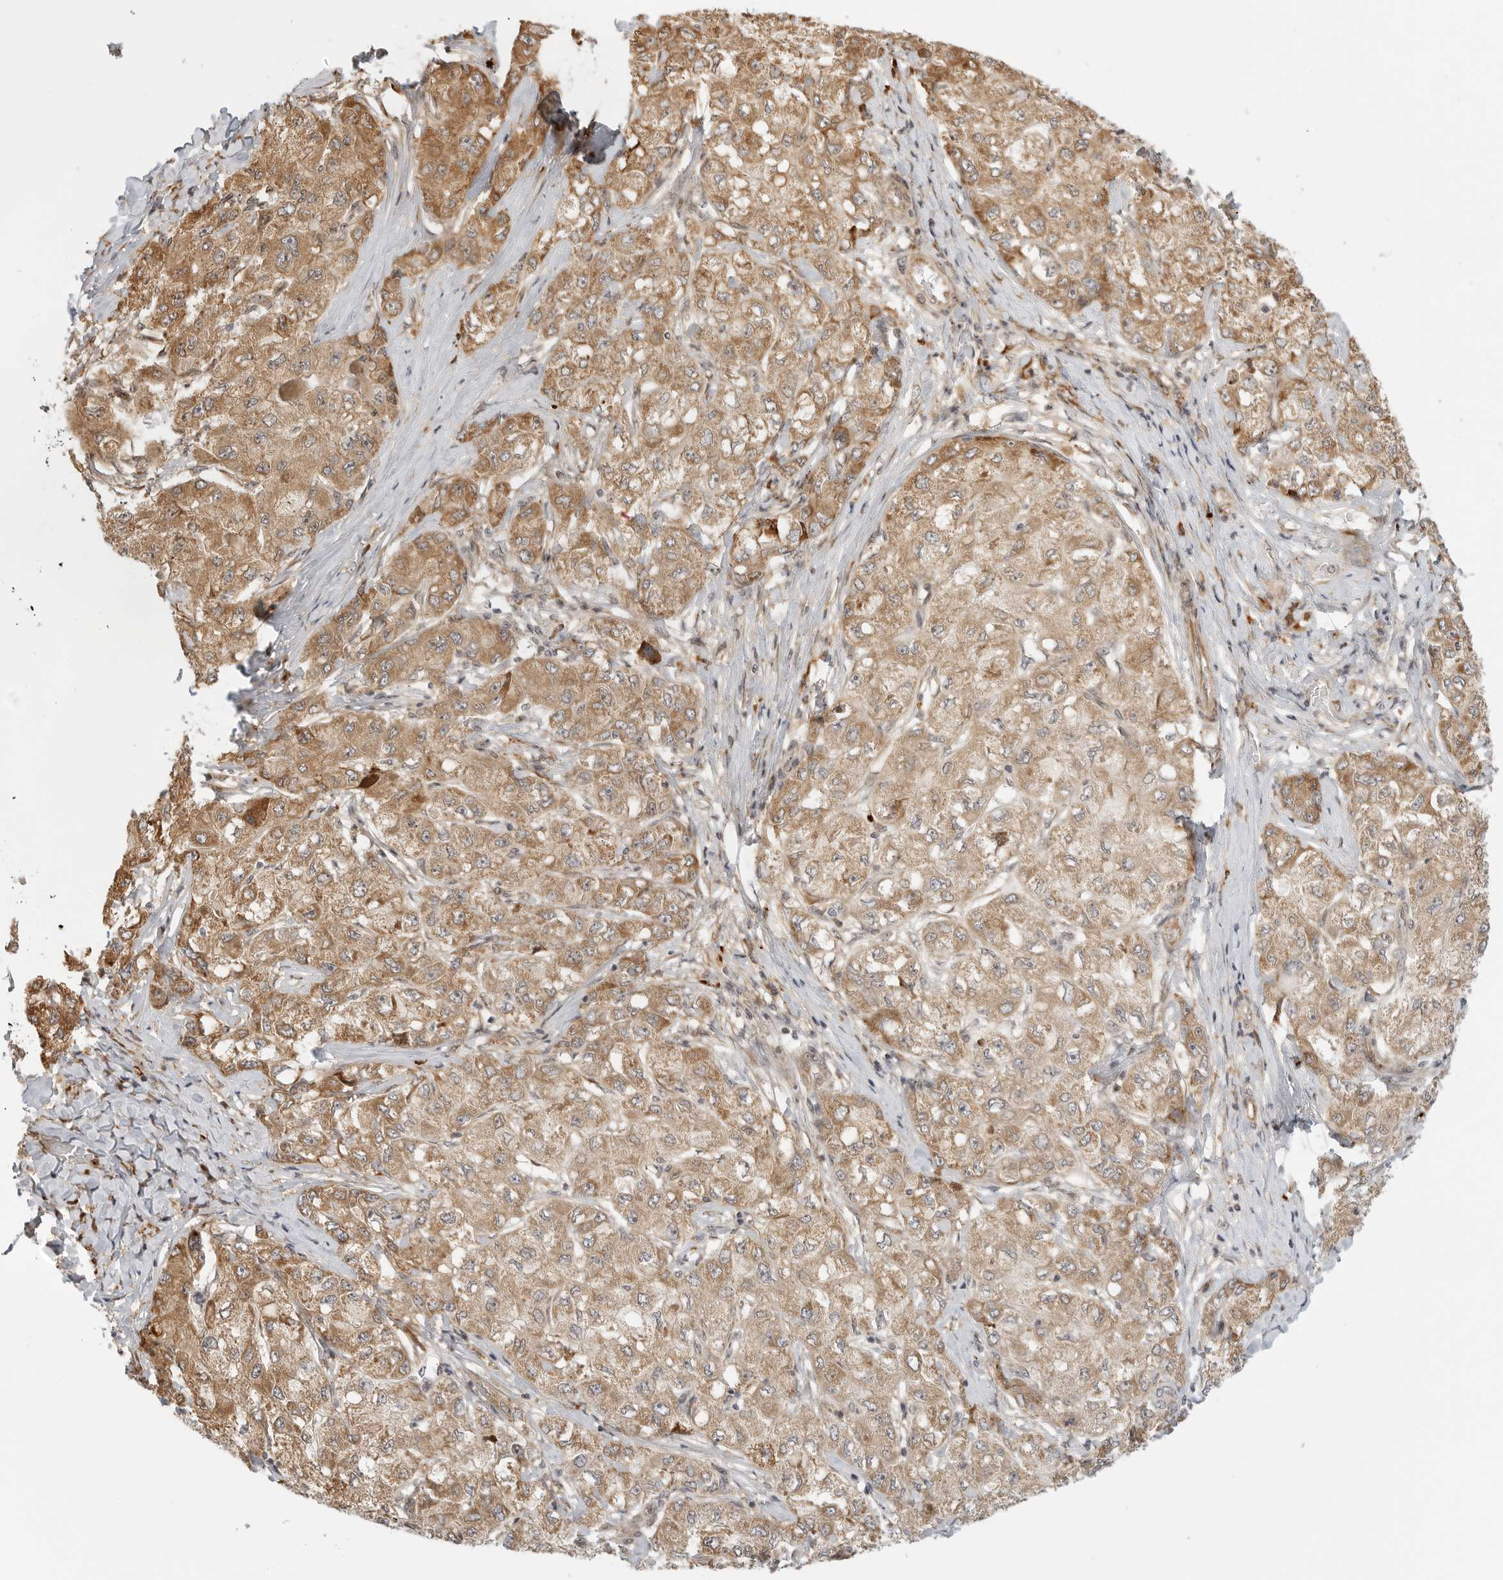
{"staining": {"intensity": "moderate", "quantity": ">75%", "location": "cytoplasmic/membranous"}, "tissue": "liver cancer", "cell_type": "Tumor cells", "image_type": "cancer", "snomed": [{"axis": "morphology", "description": "Carcinoma, Hepatocellular, NOS"}, {"axis": "topography", "description": "Liver"}], "caption": "Liver hepatocellular carcinoma stained with a protein marker exhibits moderate staining in tumor cells.", "gene": "DSCC1", "patient": {"sex": "male", "age": 80}}